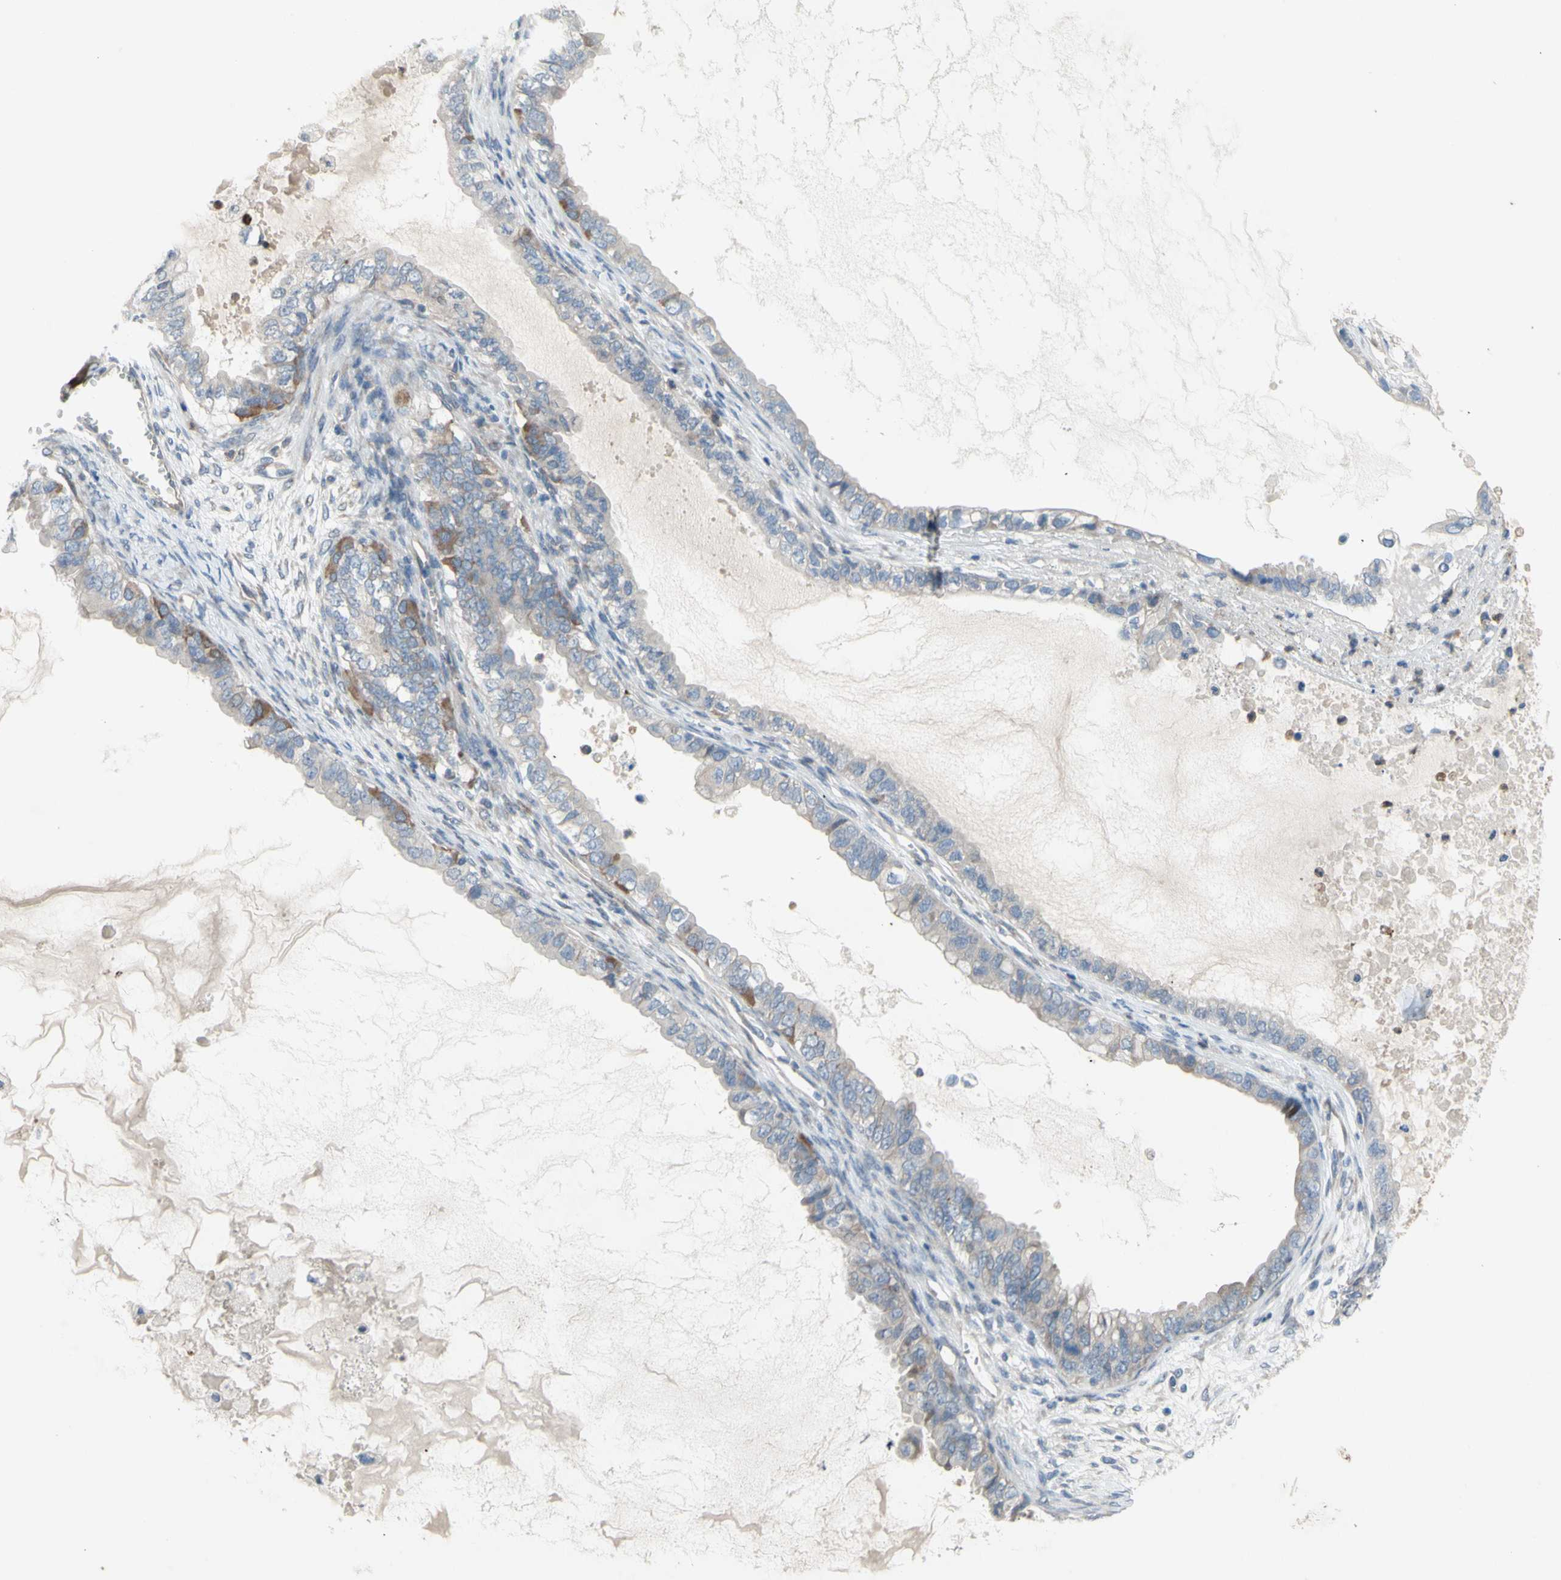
{"staining": {"intensity": "weak", "quantity": ">75%", "location": "cytoplasmic/membranous"}, "tissue": "ovarian cancer", "cell_type": "Tumor cells", "image_type": "cancer", "snomed": [{"axis": "morphology", "description": "Cystadenocarcinoma, mucinous, NOS"}, {"axis": "topography", "description": "Ovary"}], "caption": "Tumor cells display low levels of weak cytoplasmic/membranous expression in about >75% of cells in ovarian mucinous cystadenocarcinoma.", "gene": "GRAMD2B", "patient": {"sex": "female", "age": 80}}